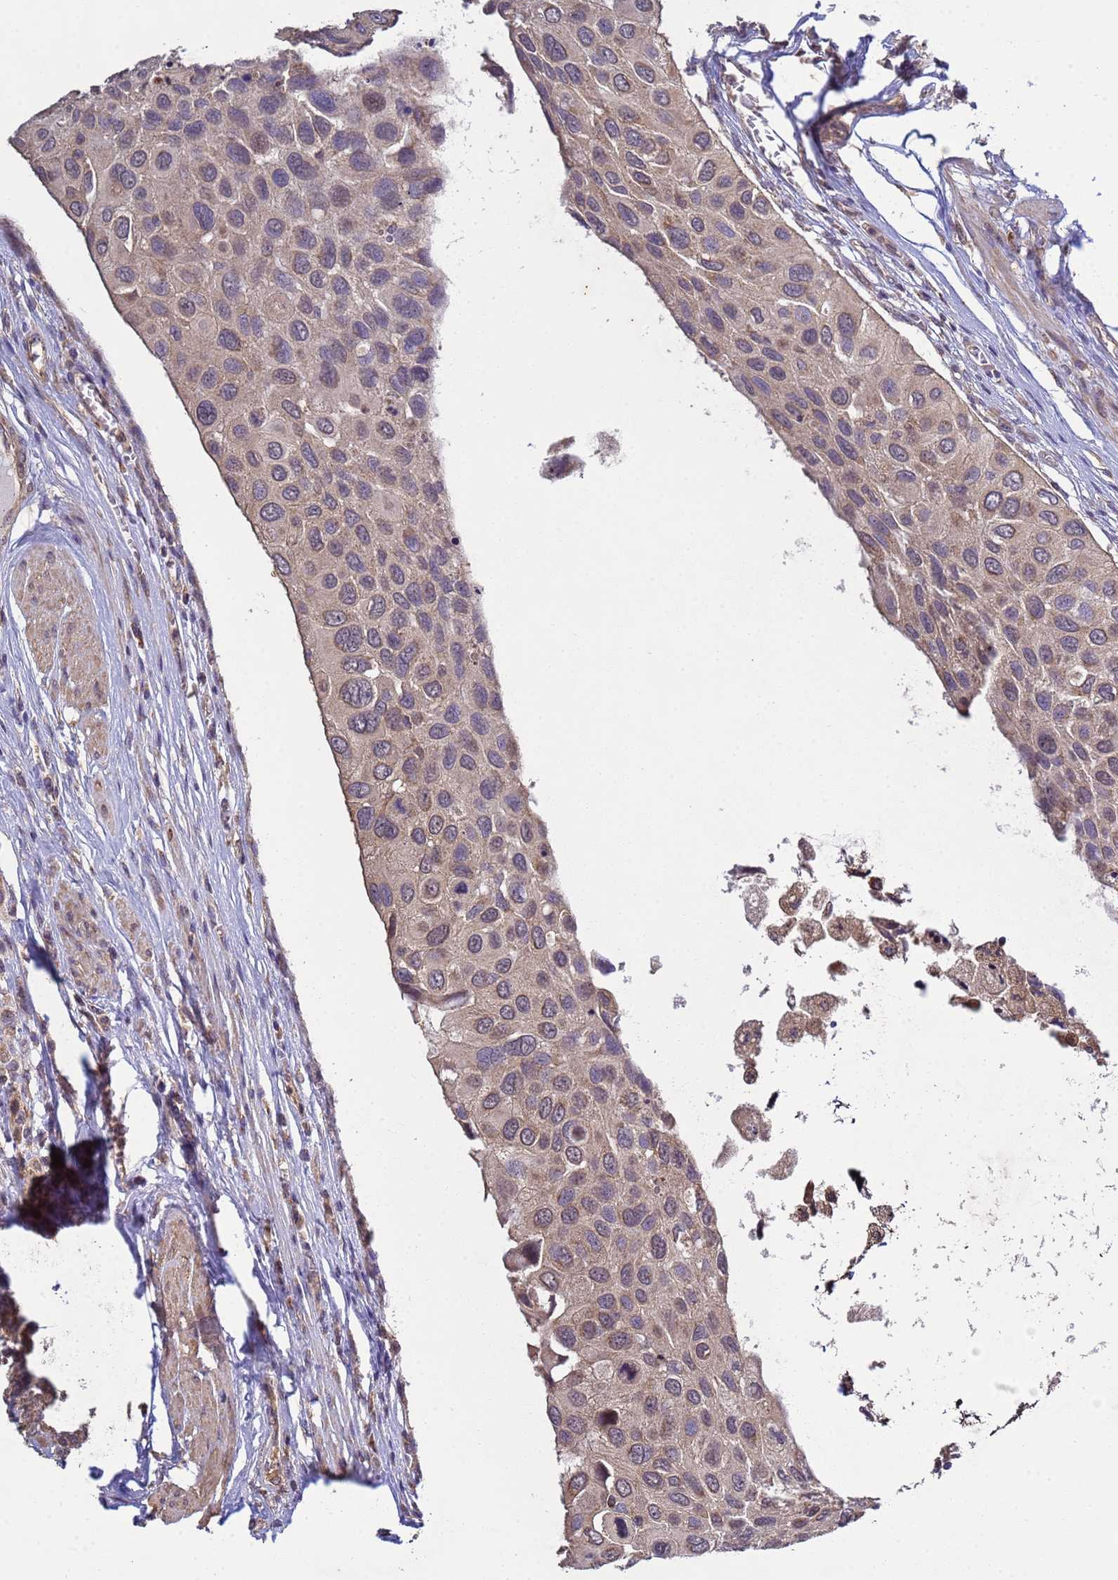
{"staining": {"intensity": "weak", "quantity": ">75%", "location": "cytoplasmic/membranous"}, "tissue": "urothelial cancer", "cell_type": "Tumor cells", "image_type": "cancer", "snomed": [{"axis": "morphology", "description": "Urothelial carcinoma, High grade"}, {"axis": "topography", "description": "Urinary bladder"}], "caption": "Human high-grade urothelial carcinoma stained for a protein (brown) demonstrates weak cytoplasmic/membranous positive staining in about >75% of tumor cells.", "gene": "P2RX7", "patient": {"sex": "male", "age": 50}}